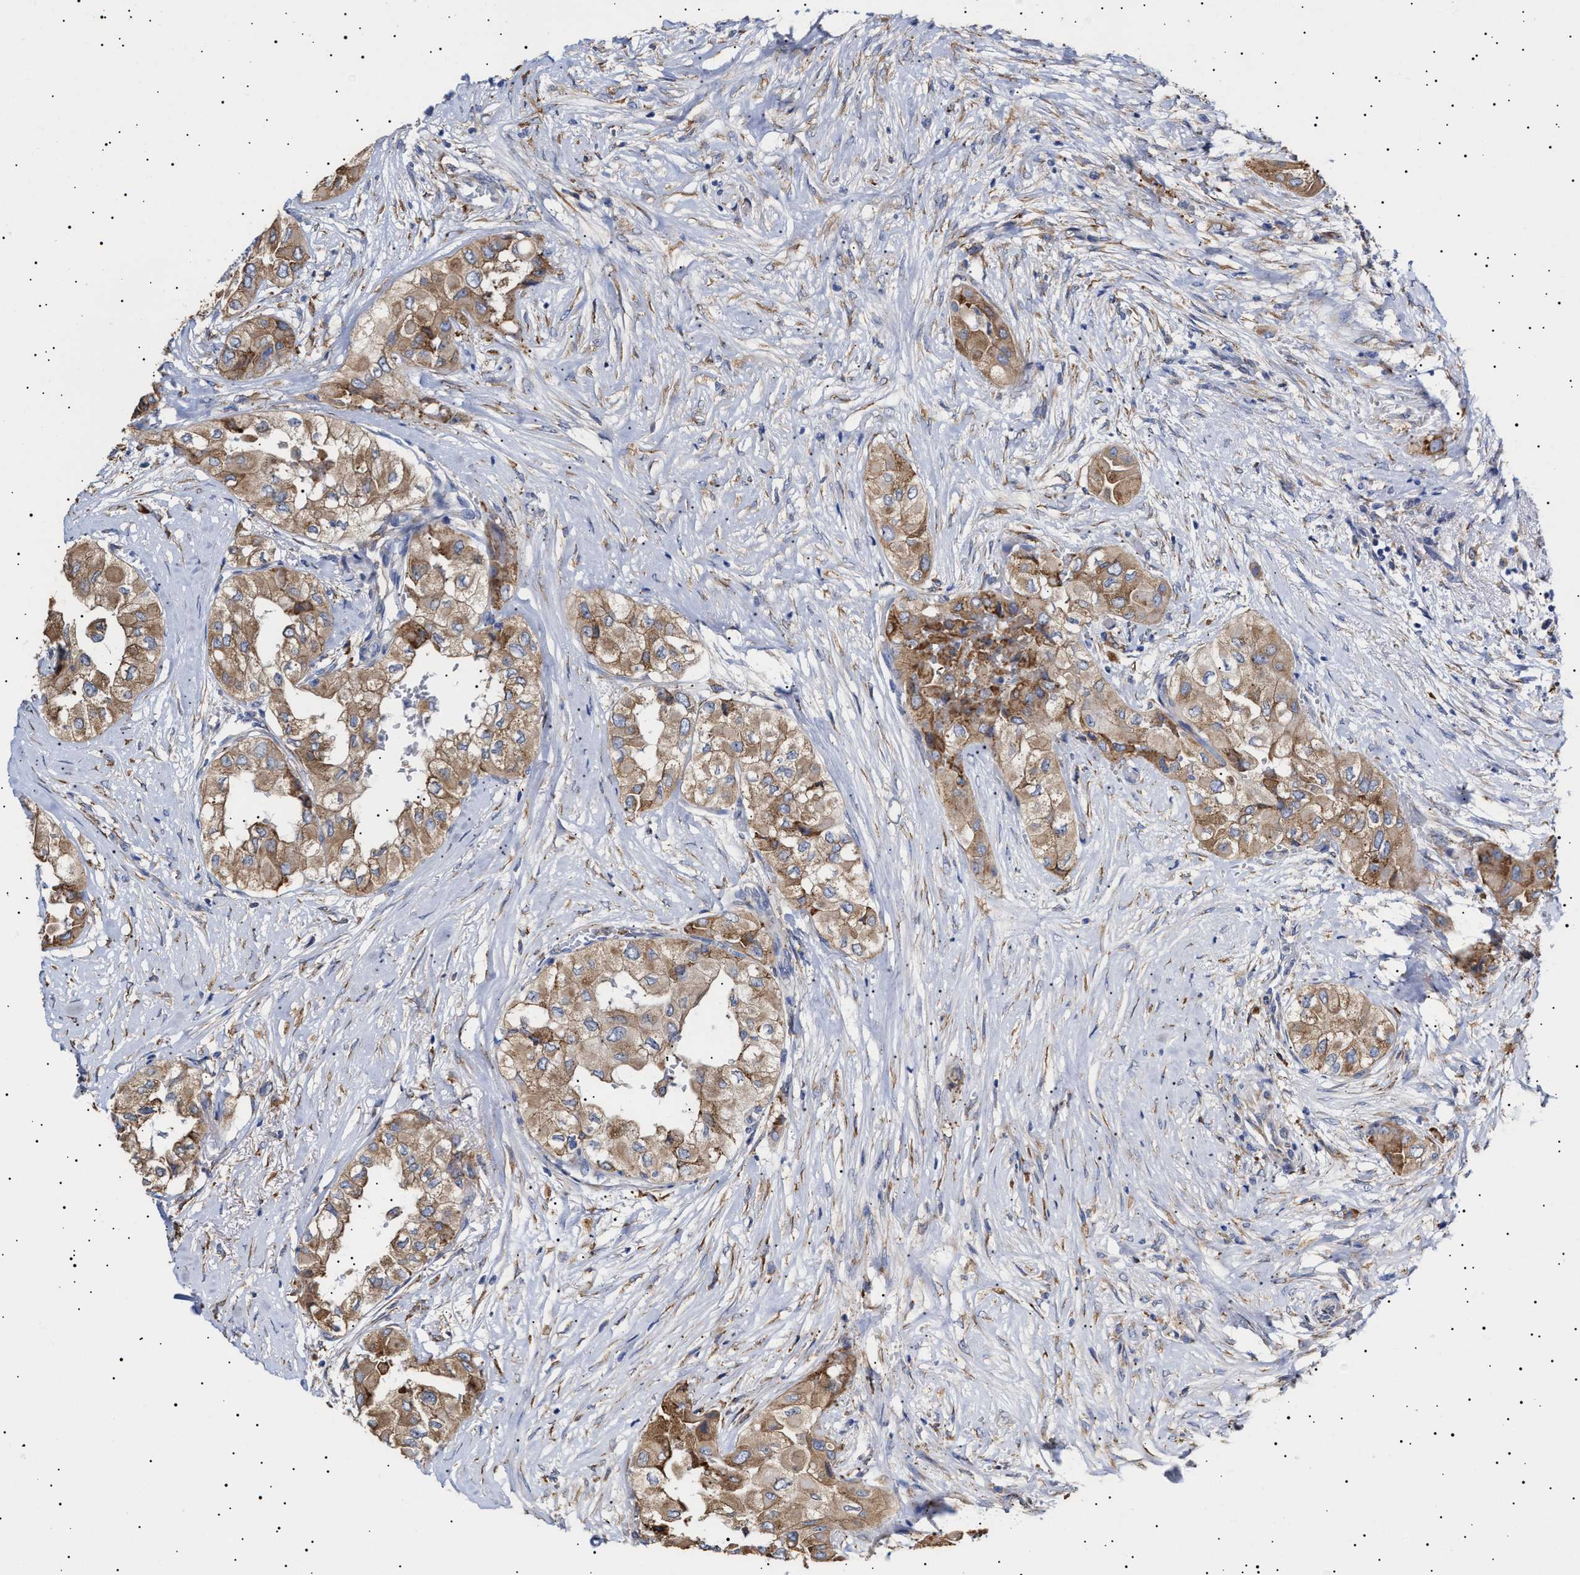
{"staining": {"intensity": "moderate", "quantity": ">75%", "location": "cytoplasmic/membranous"}, "tissue": "thyroid cancer", "cell_type": "Tumor cells", "image_type": "cancer", "snomed": [{"axis": "morphology", "description": "Papillary adenocarcinoma, NOS"}, {"axis": "topography", "description": "Thyroid gland"}], "caption": "Thyroid papillary adenocarcinoma stained with immunohistochemistry shows moderate cytoplasmic/membranous expression in about >75% of tumor cells.", "gene": "ERCC6L2", "patient": {"sex": "female", "age": 59}}